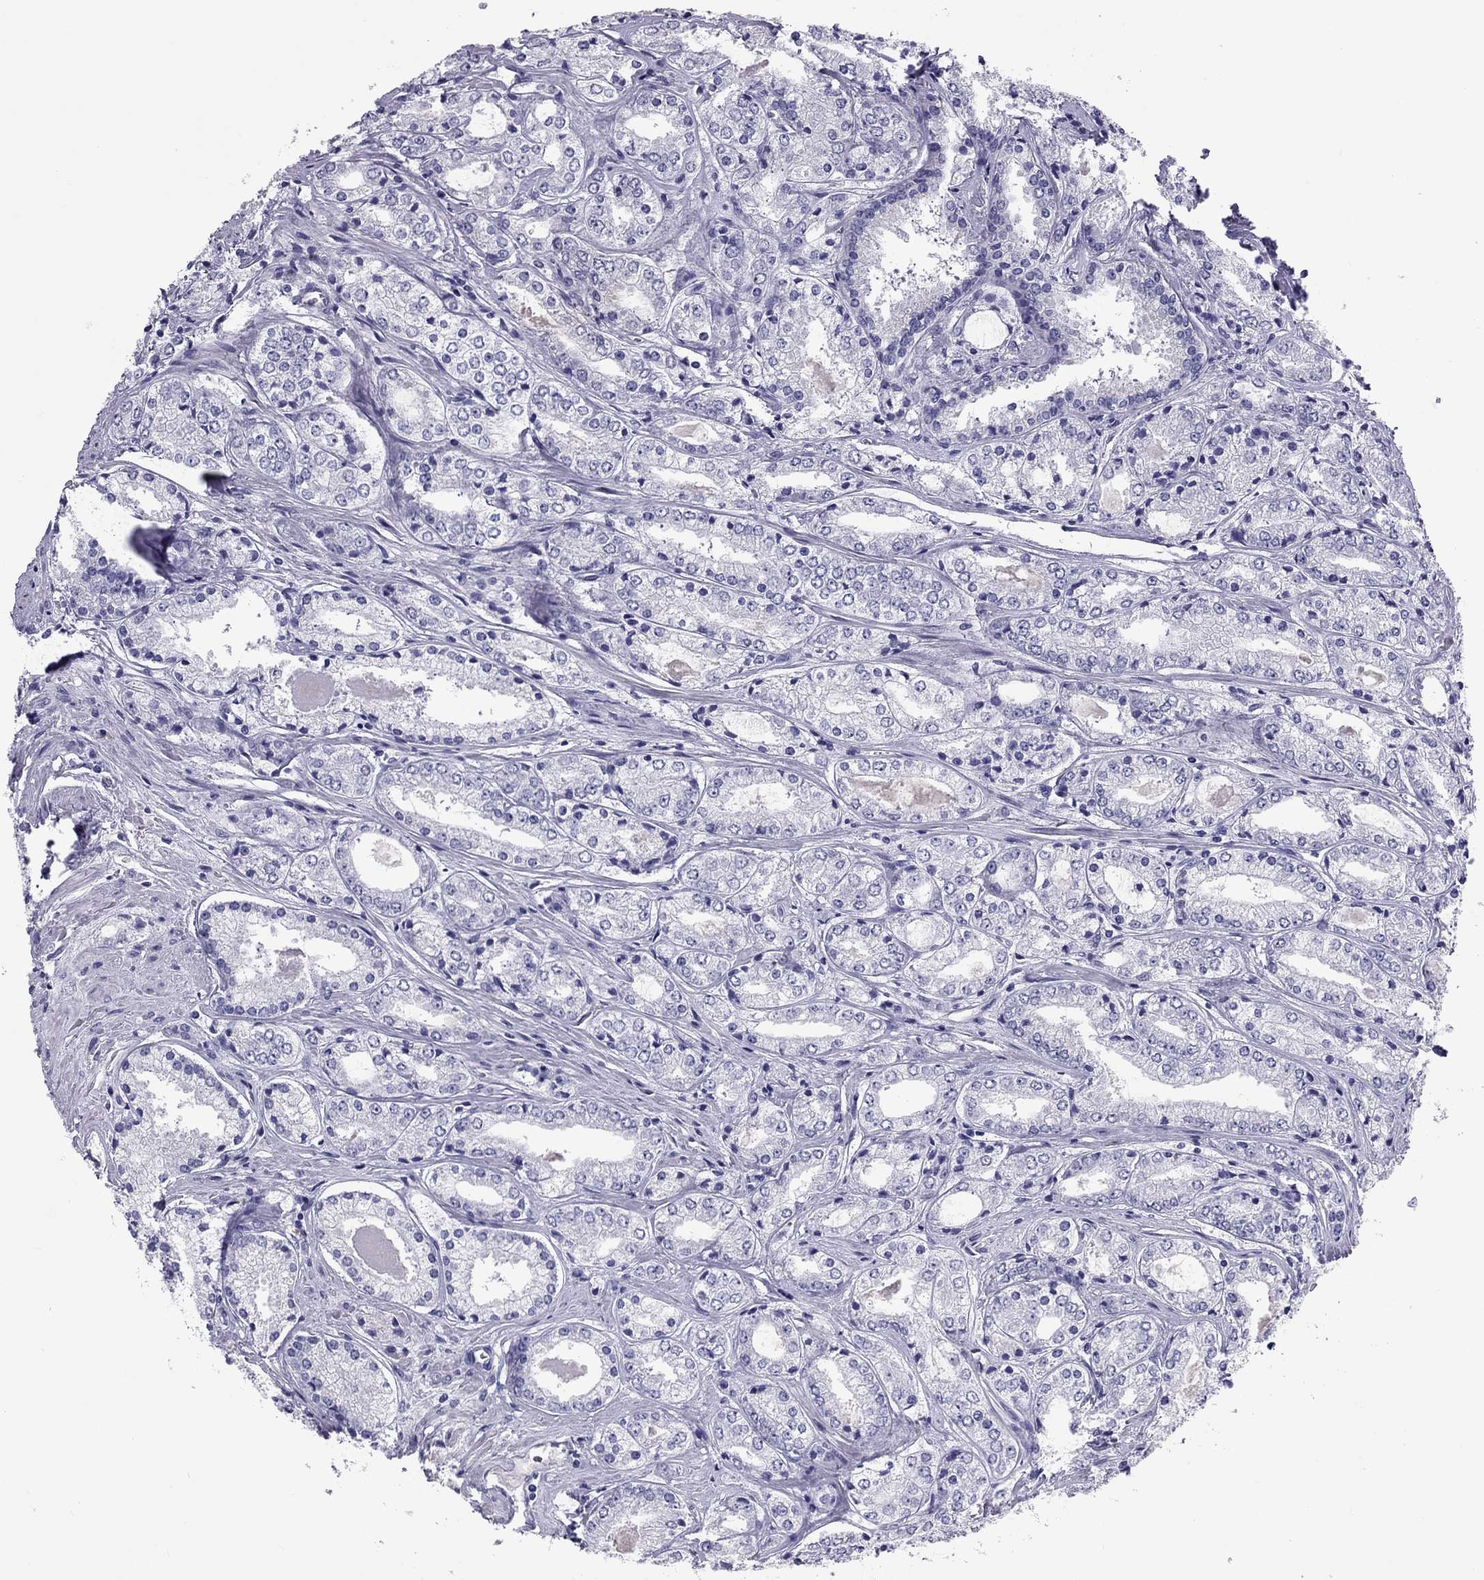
{"staining": {"intensity": "negative", "quantity": "none", "location": "none"}, "tissue": "prostate cancer", "cell_type": "Tumor cells", "image_type": "cancer", "snomed": [{"axis": "morphology", "description": "Adenocarcinoma, NOS"}, {"axis": "topography", "description": "Prostate"}], "caption": "Tumor cells are negative for protein expression in human prostate adenocarcinoma.", "gene": "FSCN3", "patient": {"sex": "male", "age": 72}}